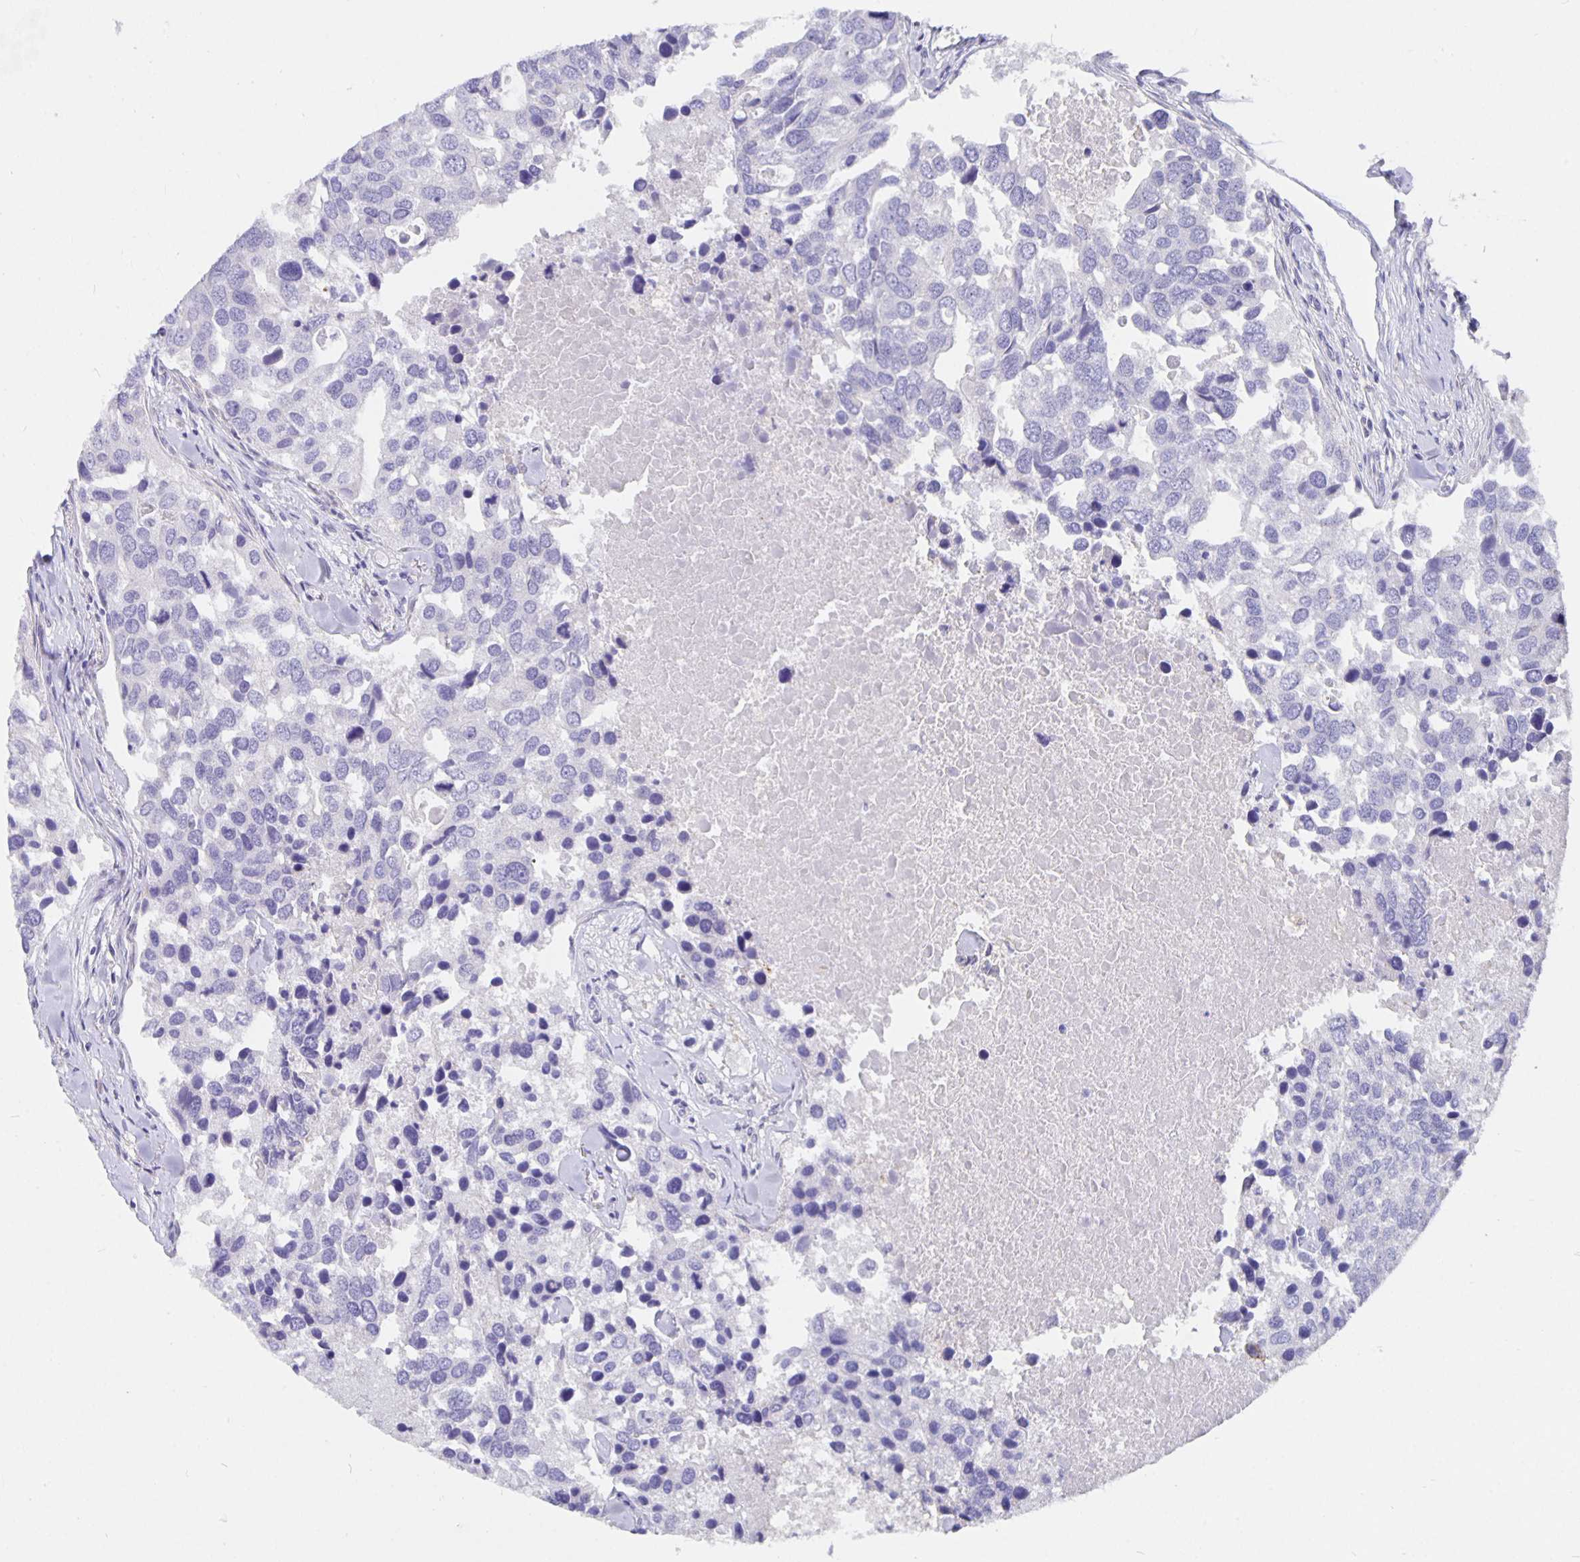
{"staining": {"intensity": "negative", "quantity": "none", "location": "none"}, "tissue": "breast cancer", "cell_type": "Tumor cells", "image_type": "cancer", "snomed": [{"axis": "morphology", "description": "Duct carcinoma"}, {"axis": "topography", "description": "Breast"}], "caption": "Immunohistochemistry of human breast cancer exhibits no positivity in tumor cells.", "gene": "CFAP74", "patient": {"sex": "female", "age": 83}}